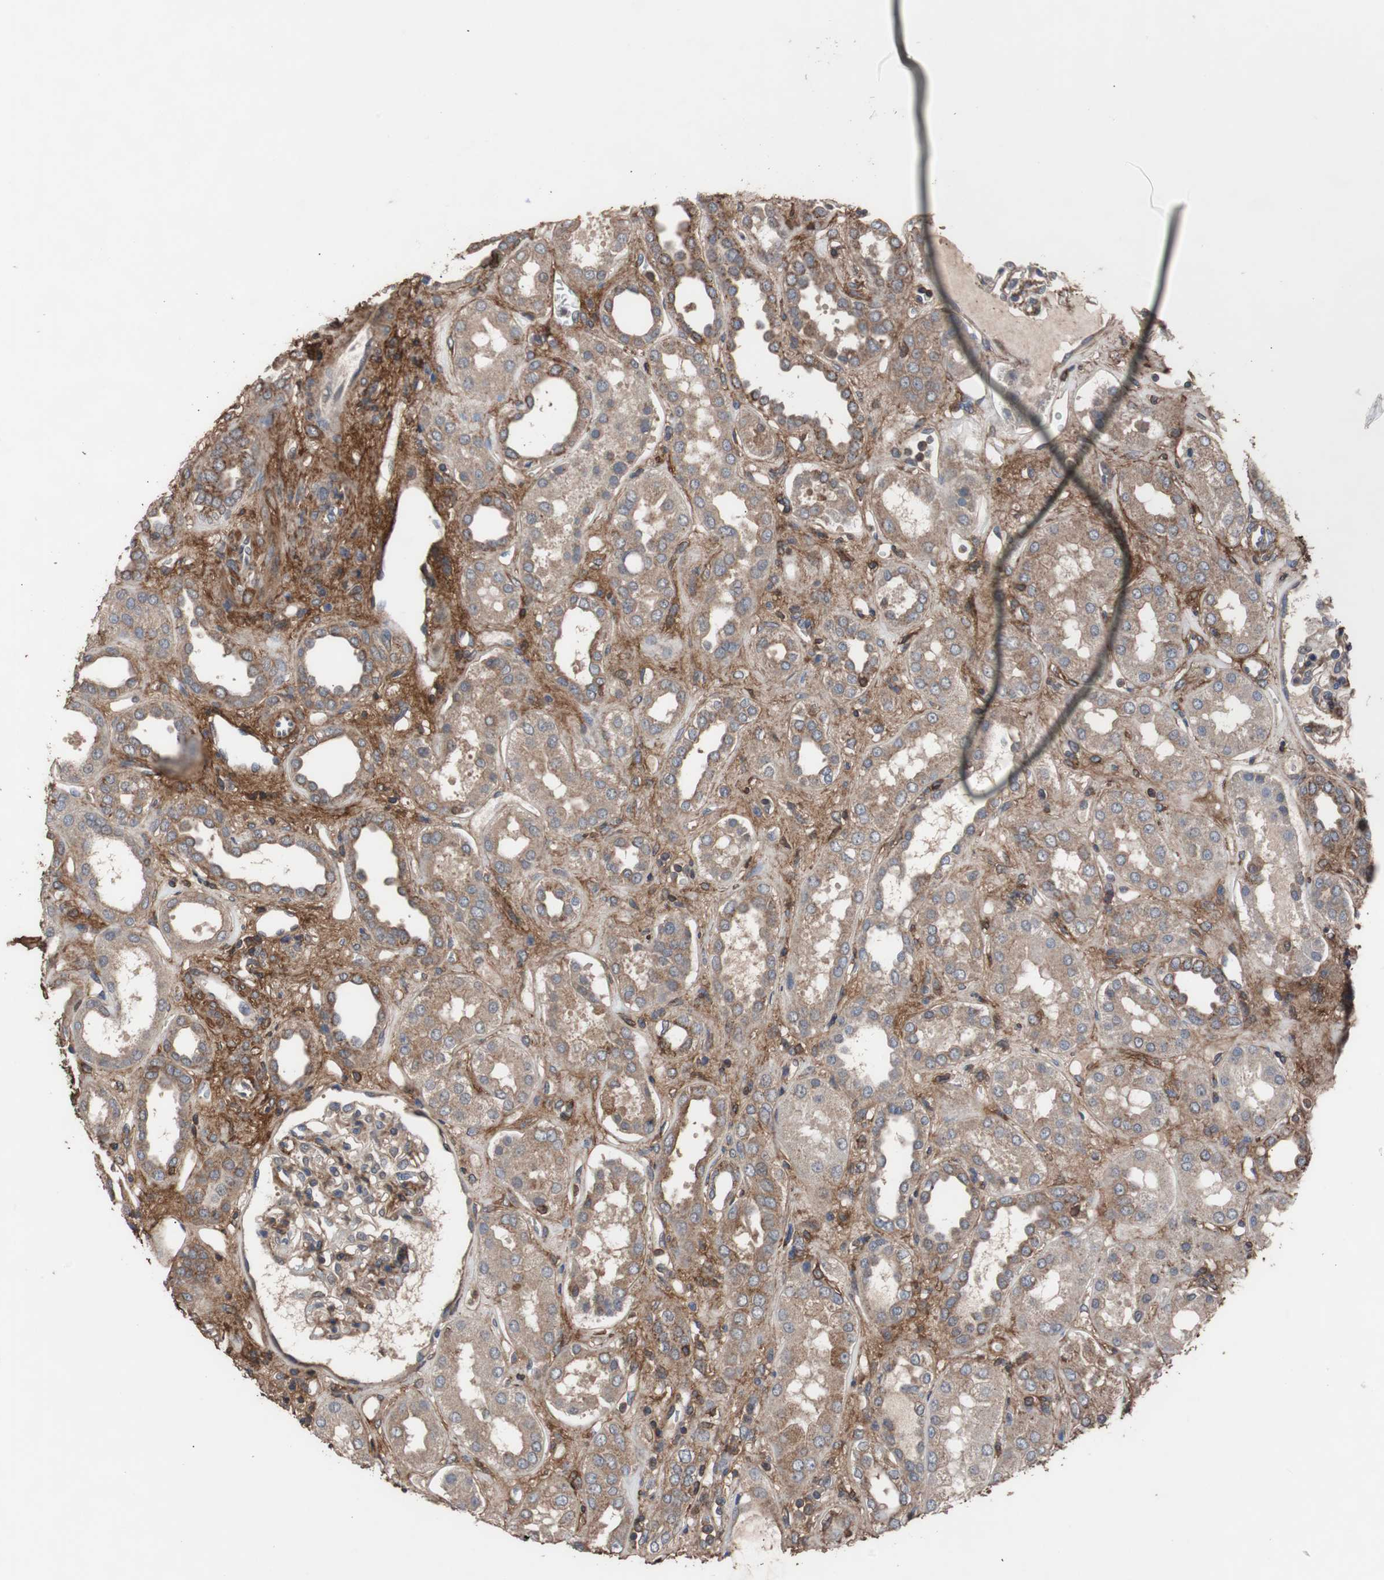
{"staining": {"intensity": "weak", "quantity": ">75%", "location": "cytoplasmic/membranous"}, "tissue": "kidney", "cell_type": "Cells in glomeruli", "image_type": "normal", "snomed": [{"axis": "morphology", "description": "Normal tissue, NOS"}, {"axis": "topography", "description": "Kidney"}], "caption": "Protein staining displays weak cytoplasmic/membranous expression in approximately >75% of cells in glomeruli in benign kidney.", "gene": "COL6A2", "patient": {"sex": "male", "age": 59}}